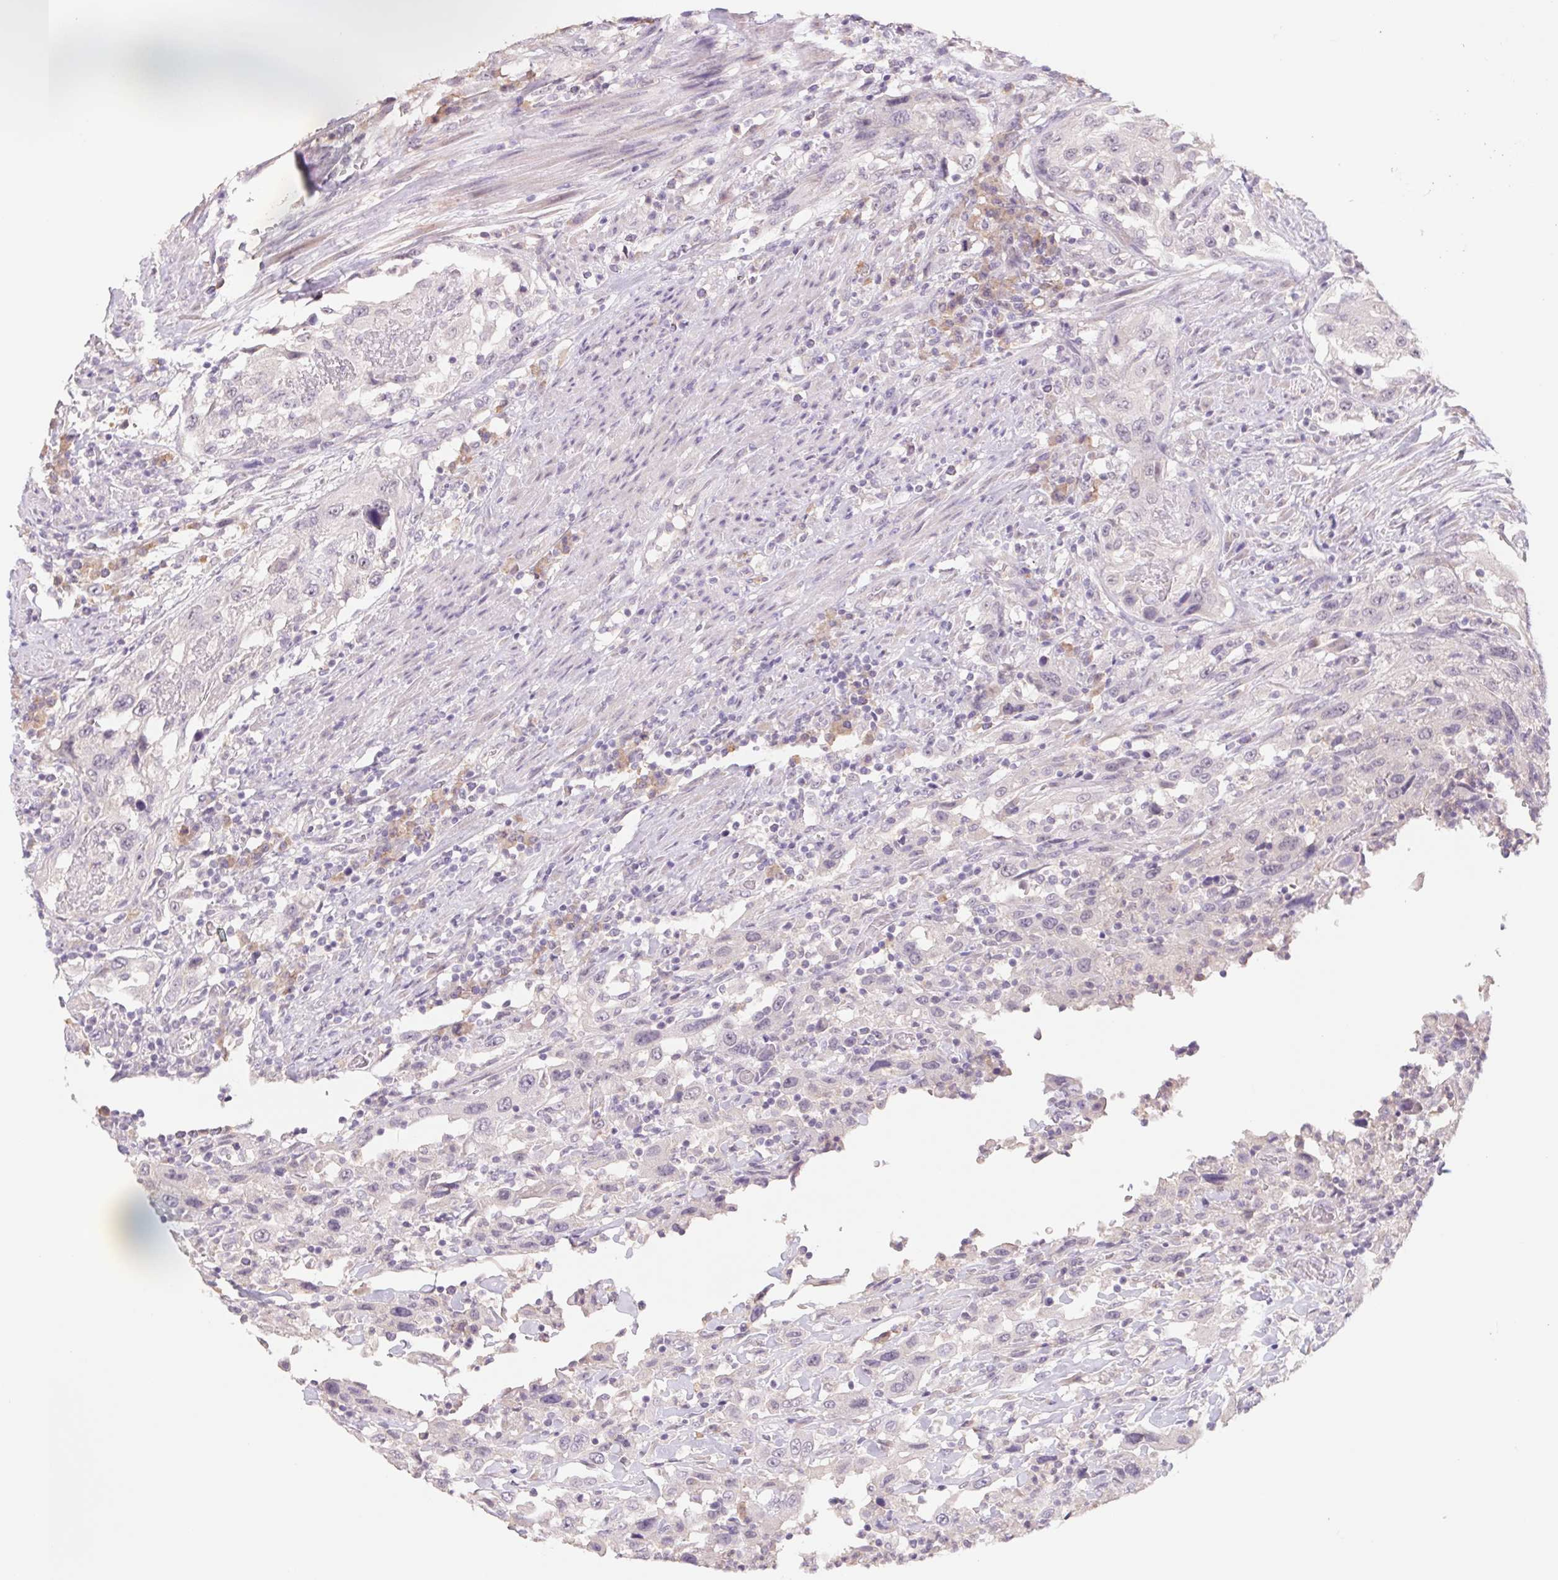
{"staining": {"intensity": "negative", "quantity": "none", "location": "none"}, "tissue": "urothelial cancer", "cell_type": "Tumor cells", "image_type": "cancer", "snomed": [{"axis": "morphology", "description": "Urothelial carcinoma, High grade"}, {"axis": "topography", "description": "Urinary bladder"}], "caption": "IHC of human urothelial cancer reveals no positivity in tumor cells.", "gene": "PNMA8B", "patient": {"sex": "male", "age": 61}}